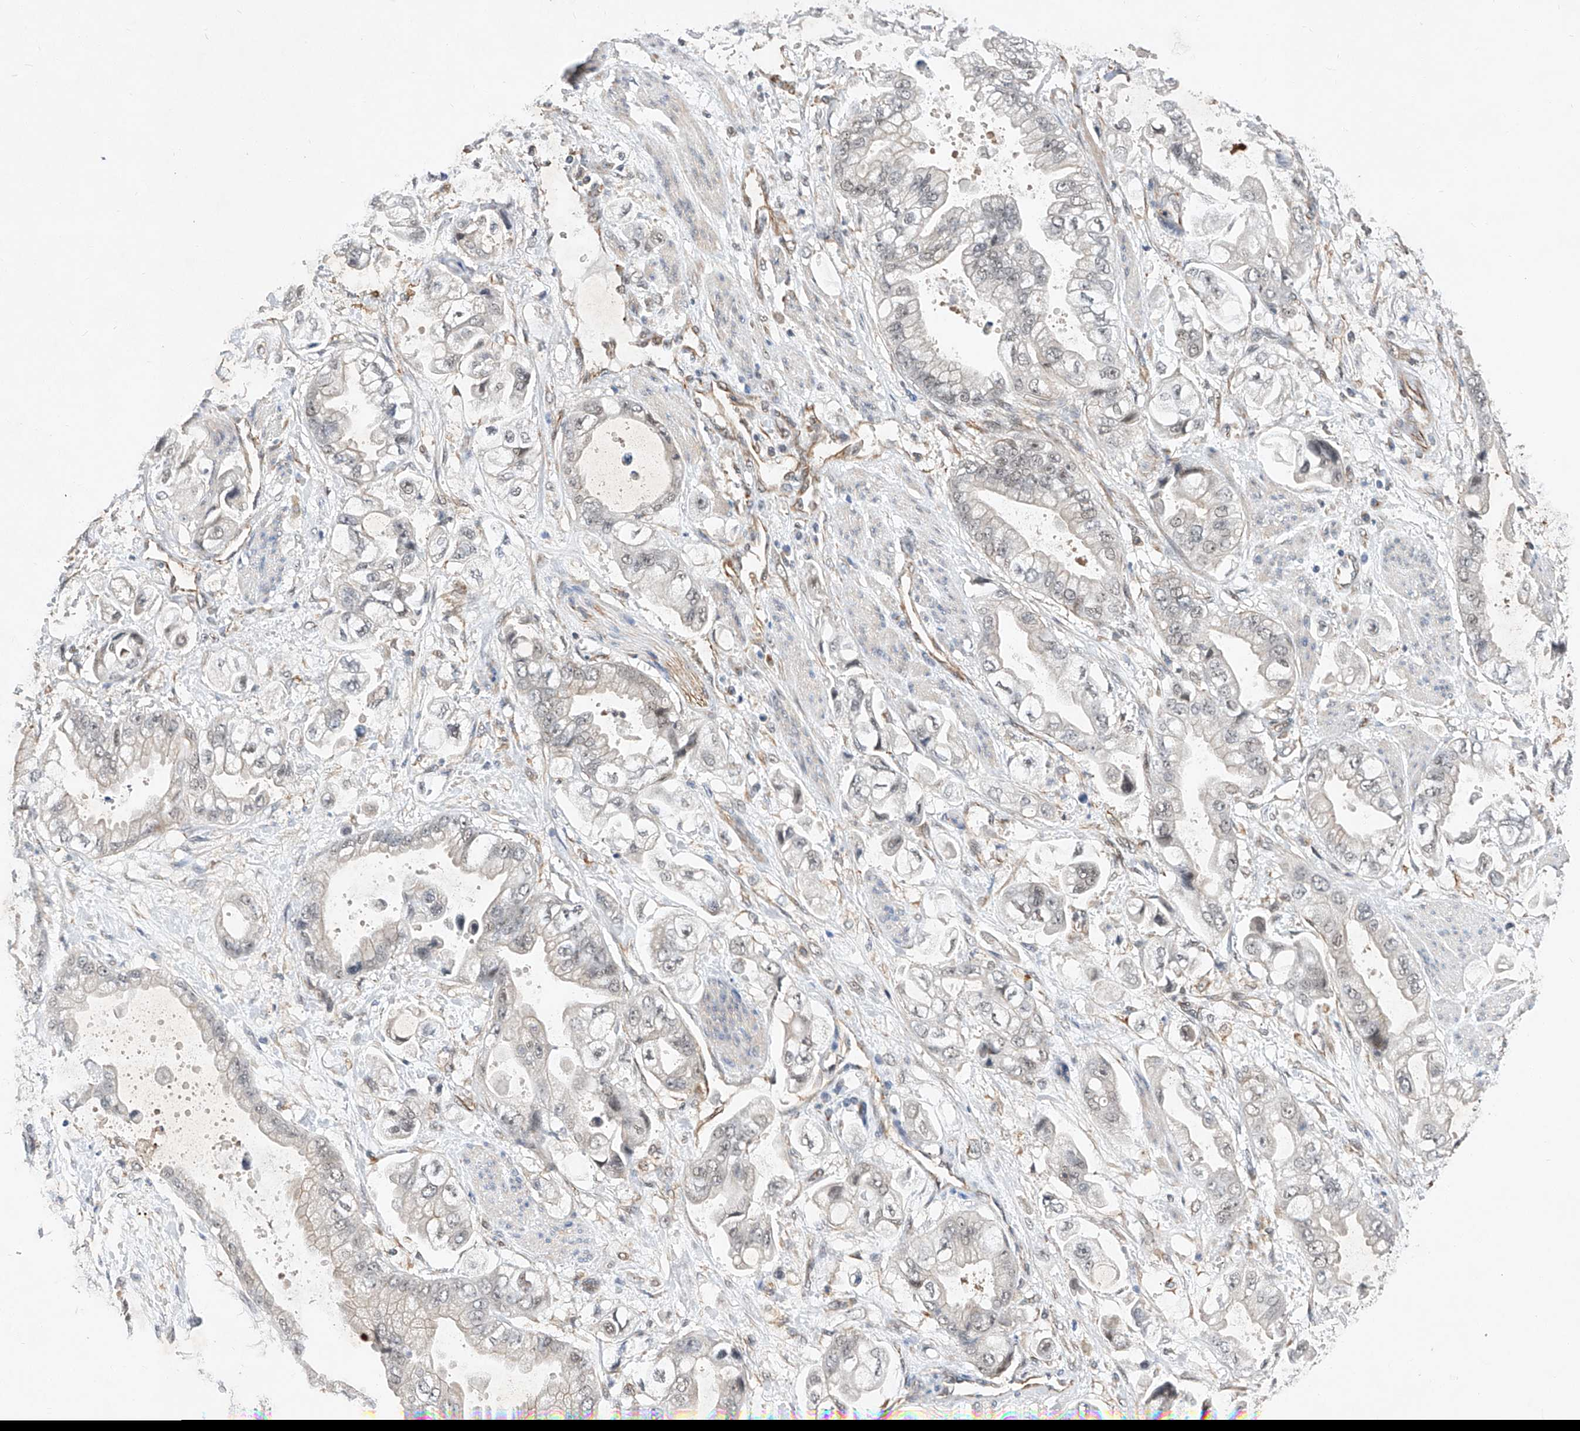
{"staining": {"intensity": "negative", "quantity": "none", "location": "none"}, "tissue": "stomach cancer", "cell_type": "Tumor cells", "image_type": "cancer", "snomed": [{"axis": "morphology", "description": "Adenocarcinoma, NOS"}, {"axis": "topography", "description": "Stomach"}], "caption": "Tumor cells show no significant staining in stomach adenocarcinoma.", "gene": "AMD1", "patient": {"sex": "male", "age": 62}}